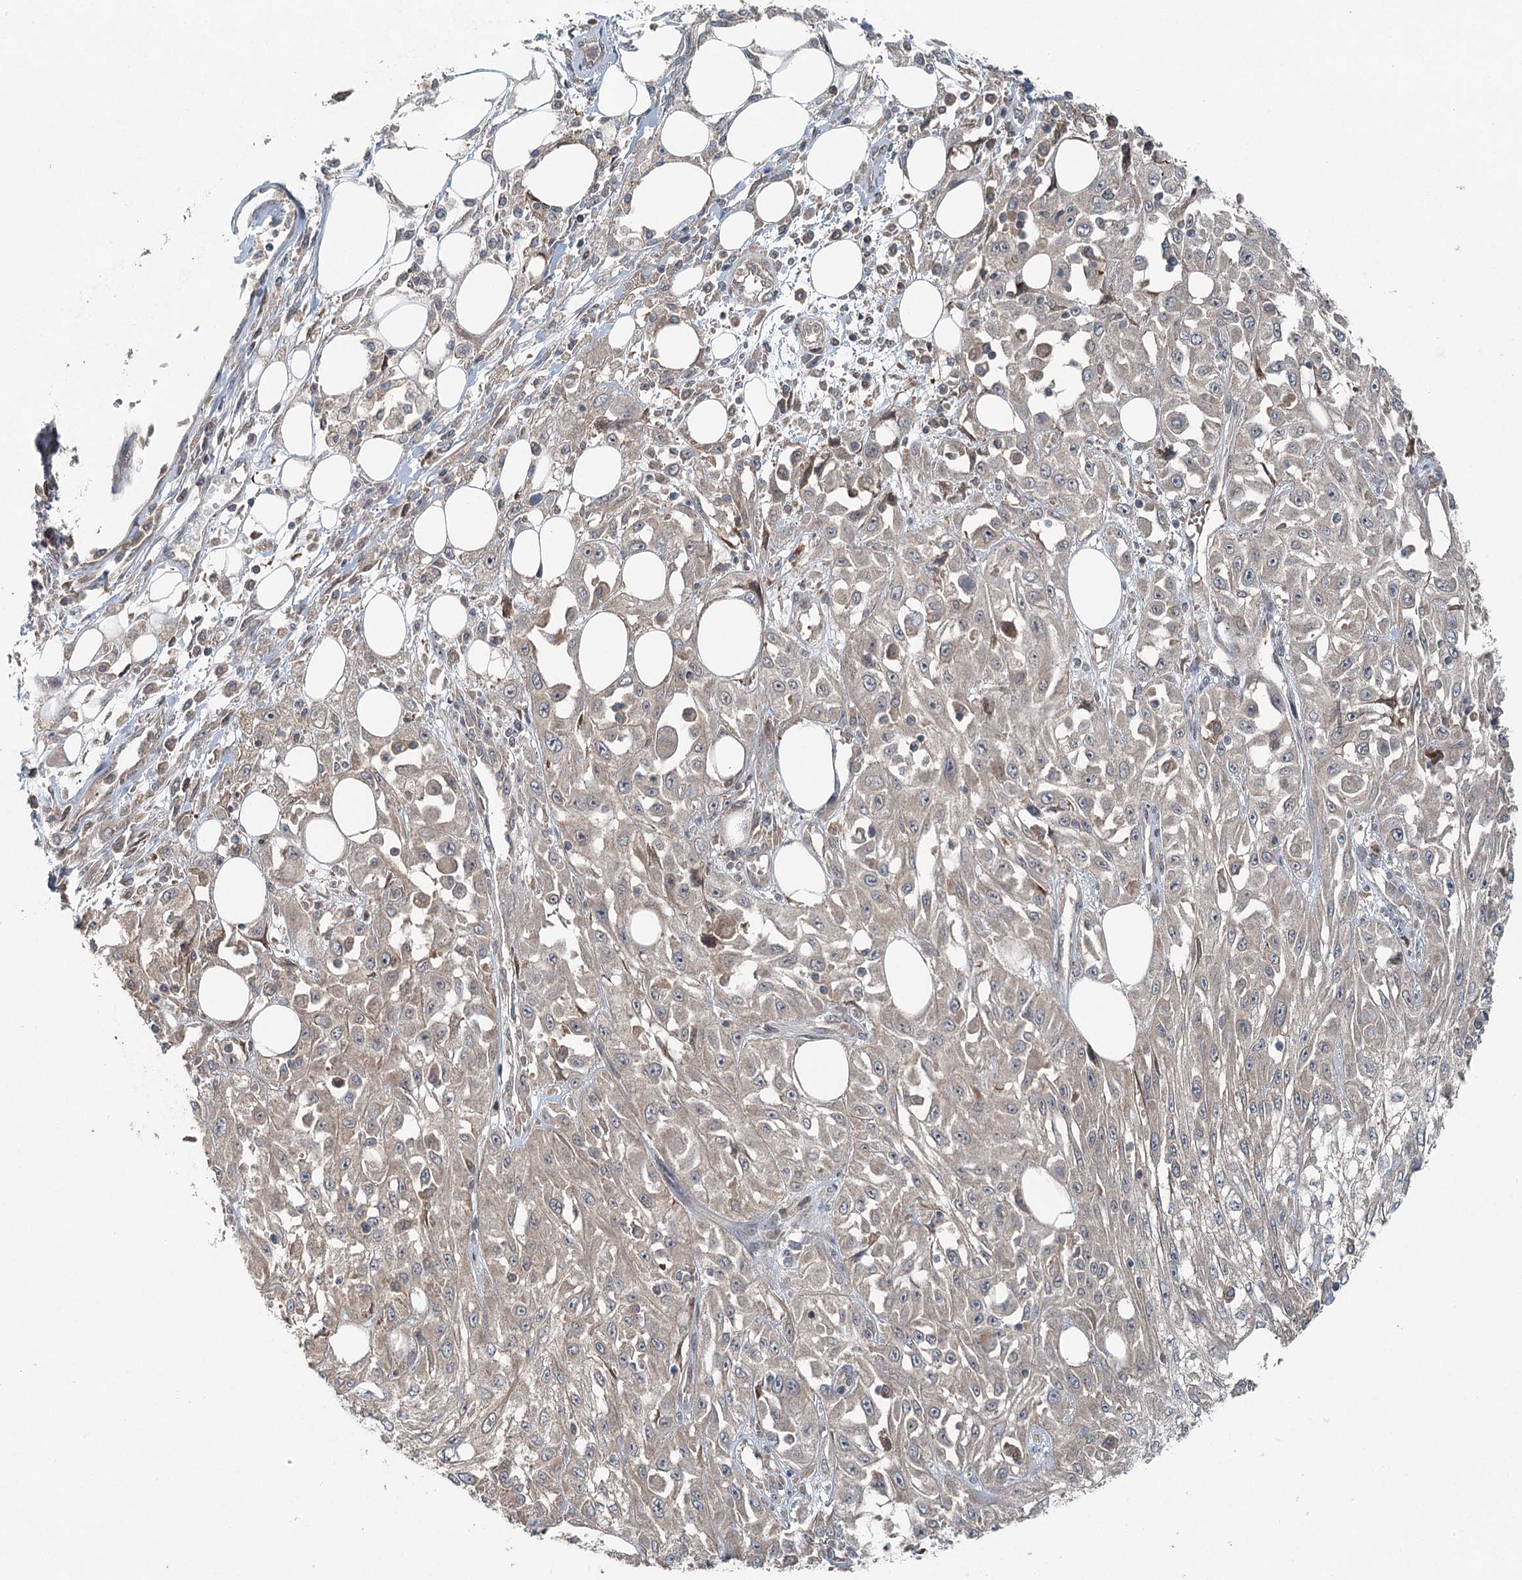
{"staining": {"intensity": "weak", "quantity": "<25%", "location": "cytoplasmic/membranous"}, "tissue": "skin cancer", "cell_type": "Tumor cells", "image_type": "cancer", "snomed": [{"axis": "morphology", "description": "Squamous cell carcinoma, NOS"}, {"axis": "morphology", "description": "Squamous cell carcinoma, metastatic, NOS"}, {"axis": "topography", "description": "Skin"}, {"axis": "topography", "description": "Lymph node"}], "caption": "This is a histopathology image of immunohistochemistry staining of skin metastatic squamous cell carcinoma, which shows no staining in tumor cells. (Brightfield microscopy of DAB immunohistochemistry at high magnification).", "gene": "SKIC3", "patient": {"sex": "male", "age": 75}}